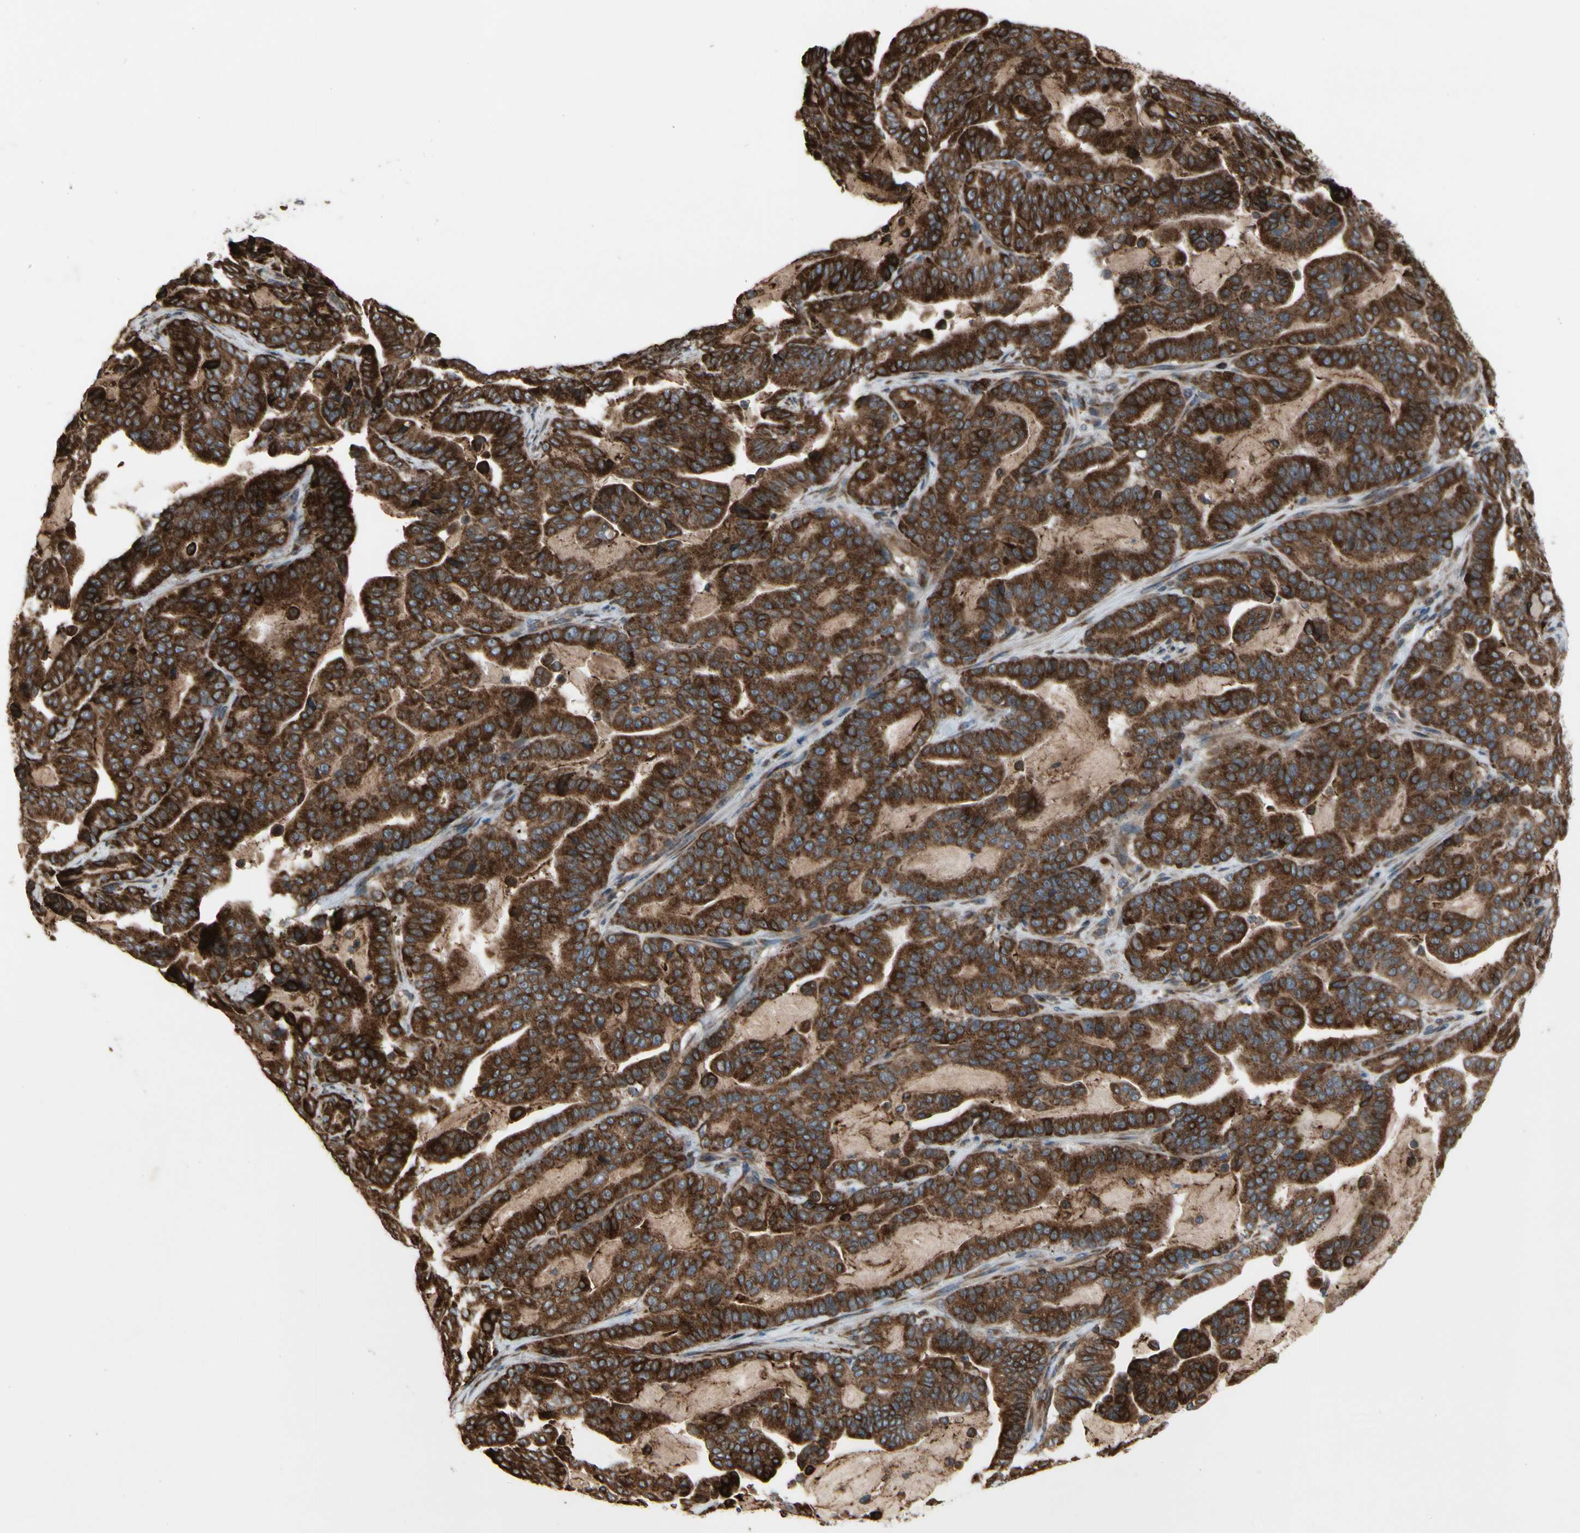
{"staining": {"intensity": "strong", "quantity": ">75%", "location": "cytoplasmic/membranous"}, "tissue": "pancreatic cancer", "cell_type": "Tumor cells", "image_type": "cancer", "snomed": [{"axis": "morphology", "description": "Adenocarcinoma, NOS"}, {"axis": "topography", "description": "Pancreas"}], "caption": "Protein expression analysis of pancreatic cancer (adenocarcinoma) displays strong cytoplasmic/membranous positivity in about >75% of tumor cells. Immunohistochemistry stains the protein of interest in brown and the nuclei are stained blue.", "gene": "SLC39A9", "patient": {"sex": "male", "age": 63}}